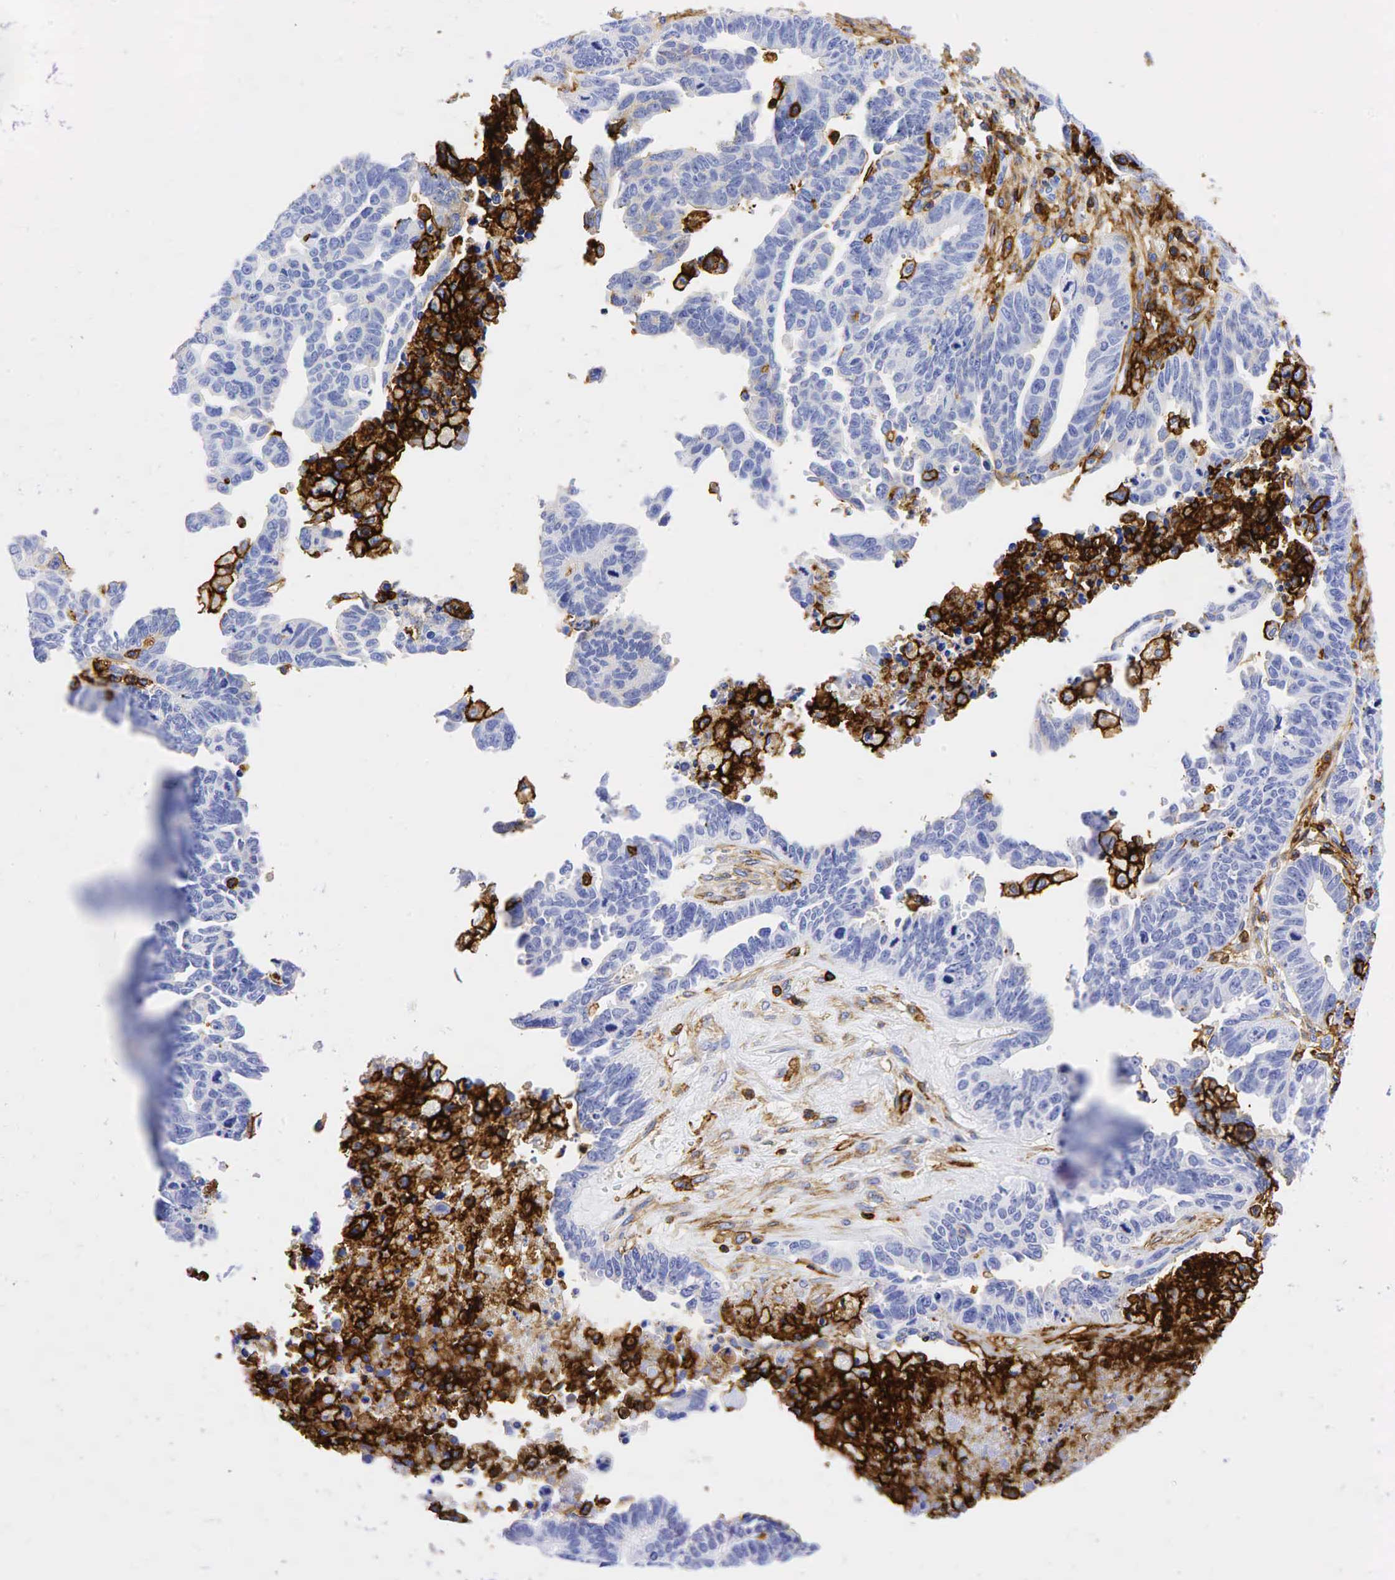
{"staining": {"intensity": "strong", "quantity": "<25%", "location": "cytoplasmic/membranous"}, "tissue": "ovarian cancer", "cell_type": "Tumor cells", "image_type": "cancer", "snomed": [{"axis": "morphology", "description": "Carcinoma, endometroid"}, {"axis": "morphology", "description": "Cystadenocarcinoma, serous, NOS"}, {"axis": "topography", "description": "Ovary"}], "caption": "Tumor cells display medium levels of strong cytoplasmic/membranous expression in approximately <25% of cells in human ovarian cancer.", "gene": "CD44", "patient": {"sex": "female", "age": 45}}